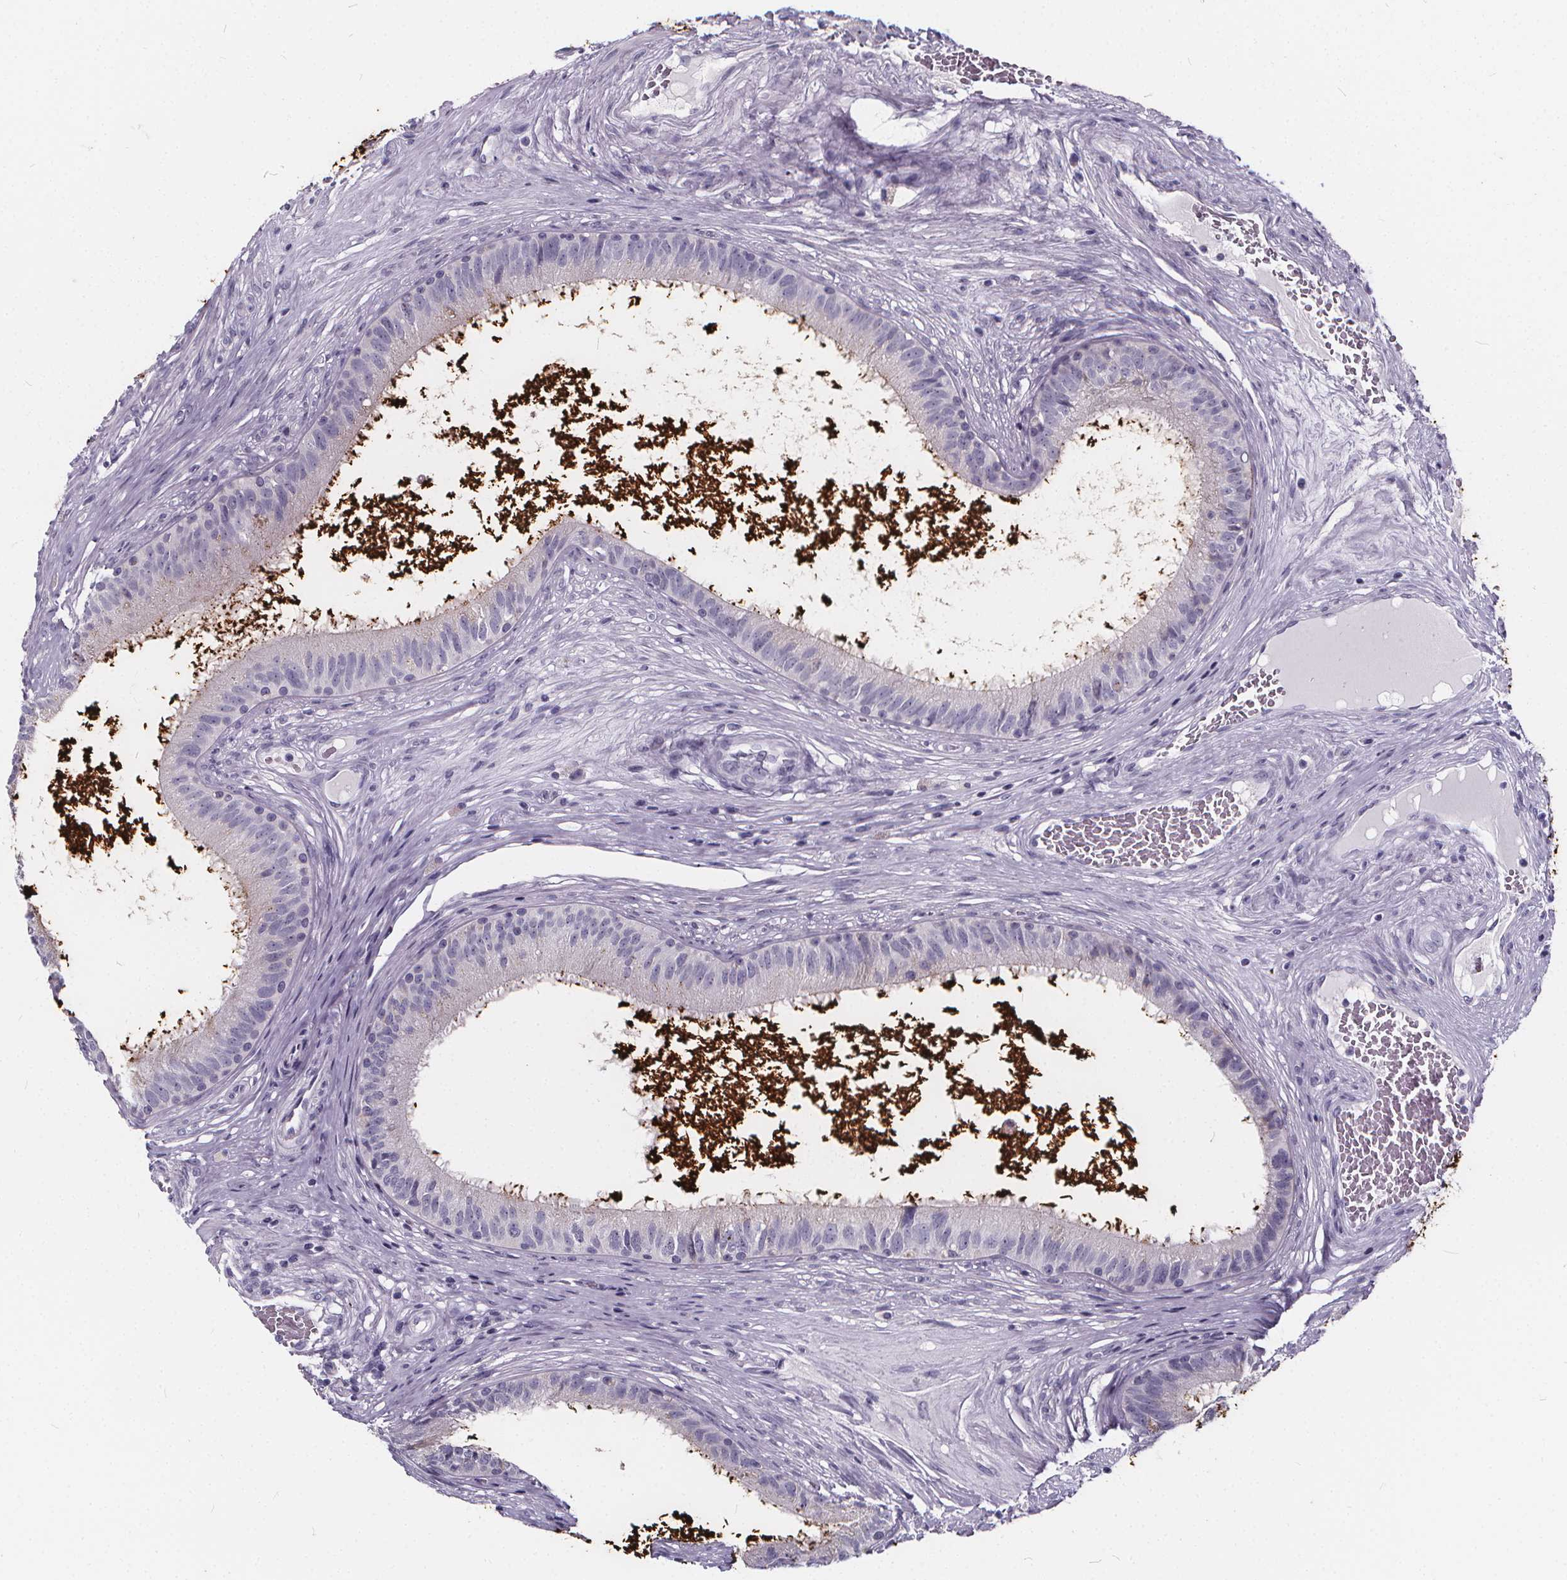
{"staining": {"intensity": "strong", "quantity": "<25%", "location": "cytoplasmic/membranous"}, "tissue": "epididymis", "cell_type": "Glandular cells", "image_type": "normal", "snomed": [{"axis": "morphology", "description": "Normal tissue, NOS"}, {"axis": "topography", "description": "Epididymis"}], "caption": "Epididymis stained with DAB immunohistochemistry (IHC) demonstrates medium levels of strong cytoplasmic/membranous positivity in about <25% of glandular cells. (DAB (3,3'-diaminobenzidine) = brown stain, brightfield microscopy at high magnification).", "gene": "SPEF2", "patient": {"sex": "male", "age": 59}}